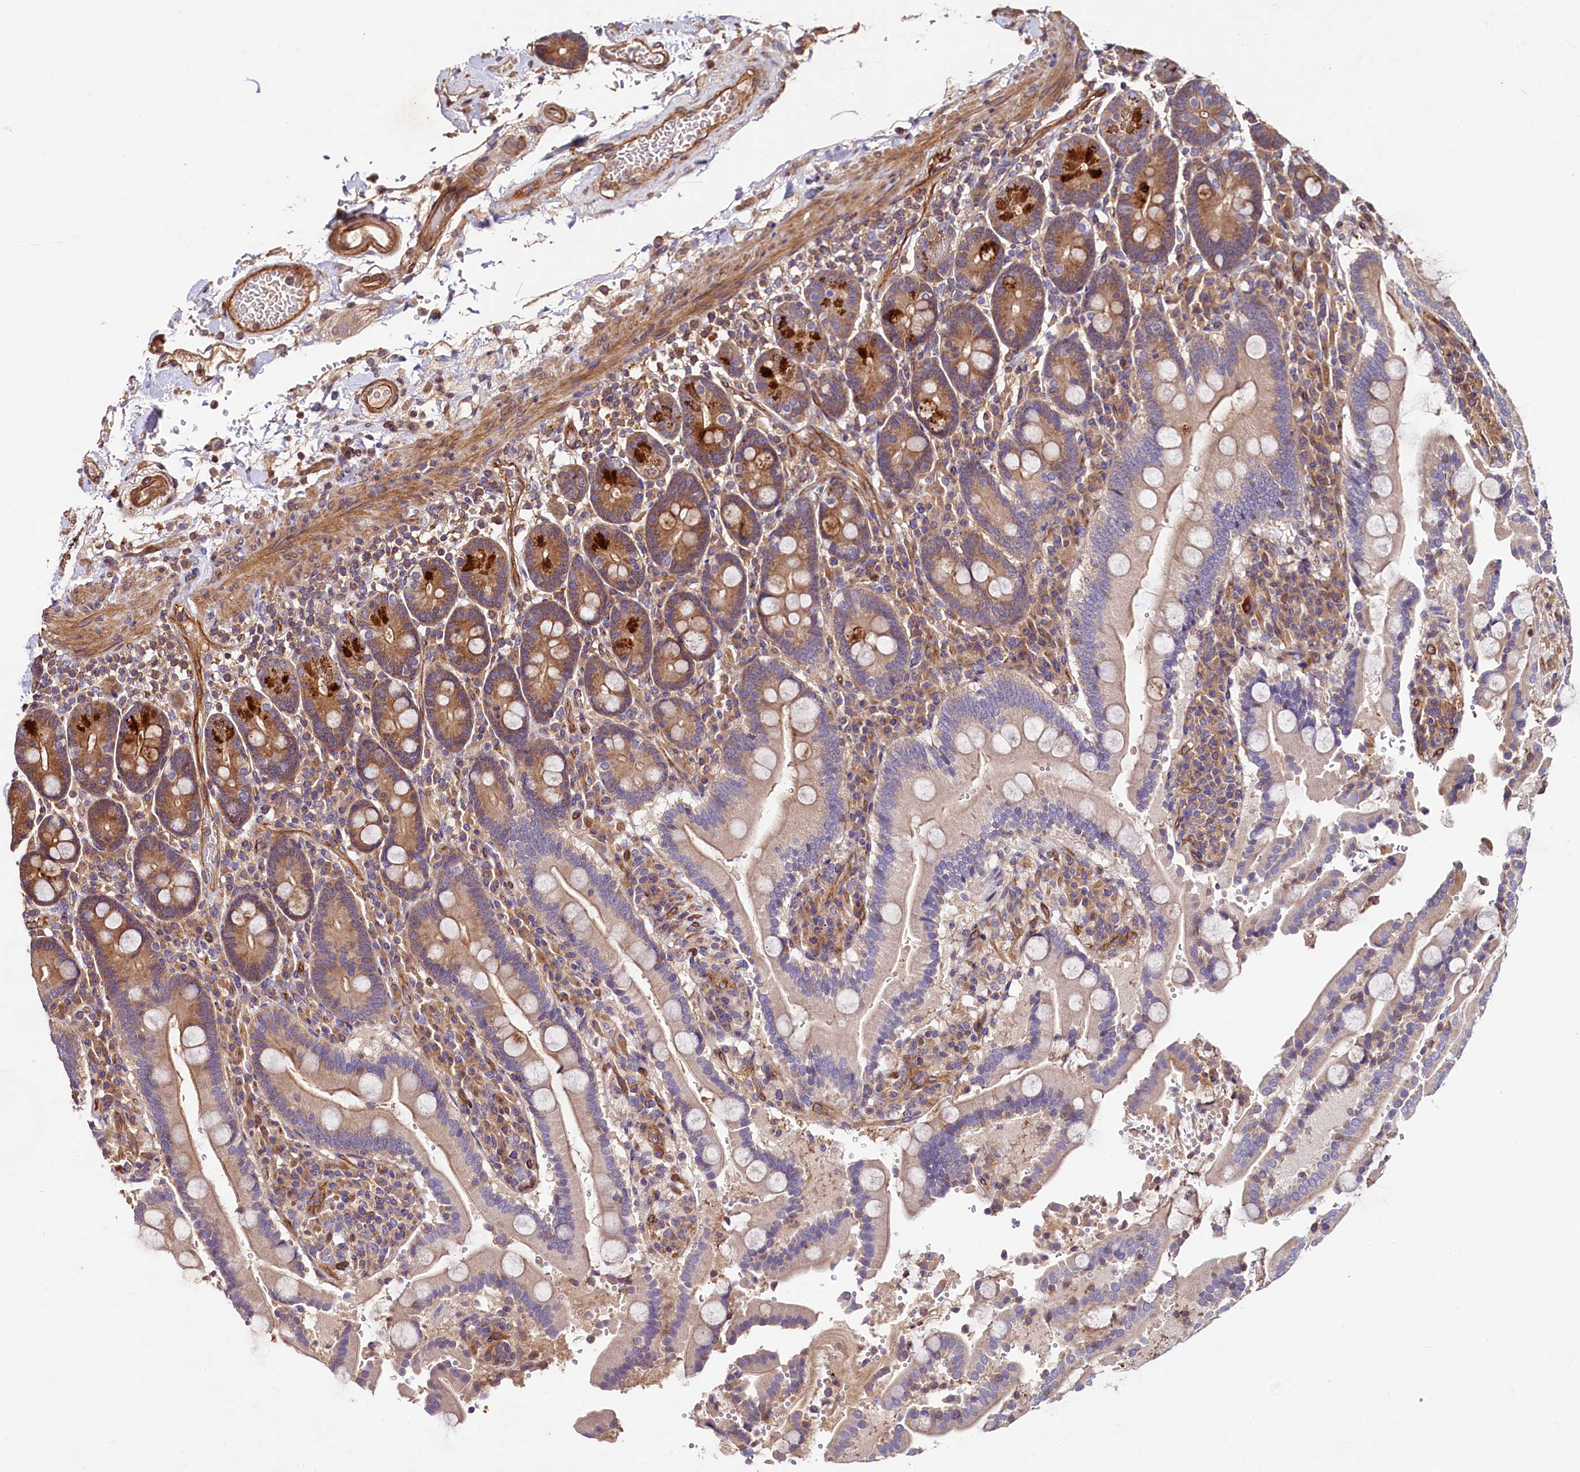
{"staining": {"intensity": "strong", "quantity": "25%-75%", "location": "cytoplasmic/membranous"}, "tissue": "duodenum", "cell_type": "Glandular cells", "image_type": "normal", "snomed": [{"axis": "morphology", "description": "Normal tissue, NOS"}, {"axis": "topography", "description": "Small intestine, NOS"}], "caption": "Protein staining of benign duodenum exhibits strong cytoplasmic/membranous staining in about 25%-75% of glandular cells. (Stains: DAB in brown, nuclei in blue, Microscopy: brightfield microscopy at high magnification).", "gene": "KLHDC4", "patient": {"sex": "female", "age": 71}}